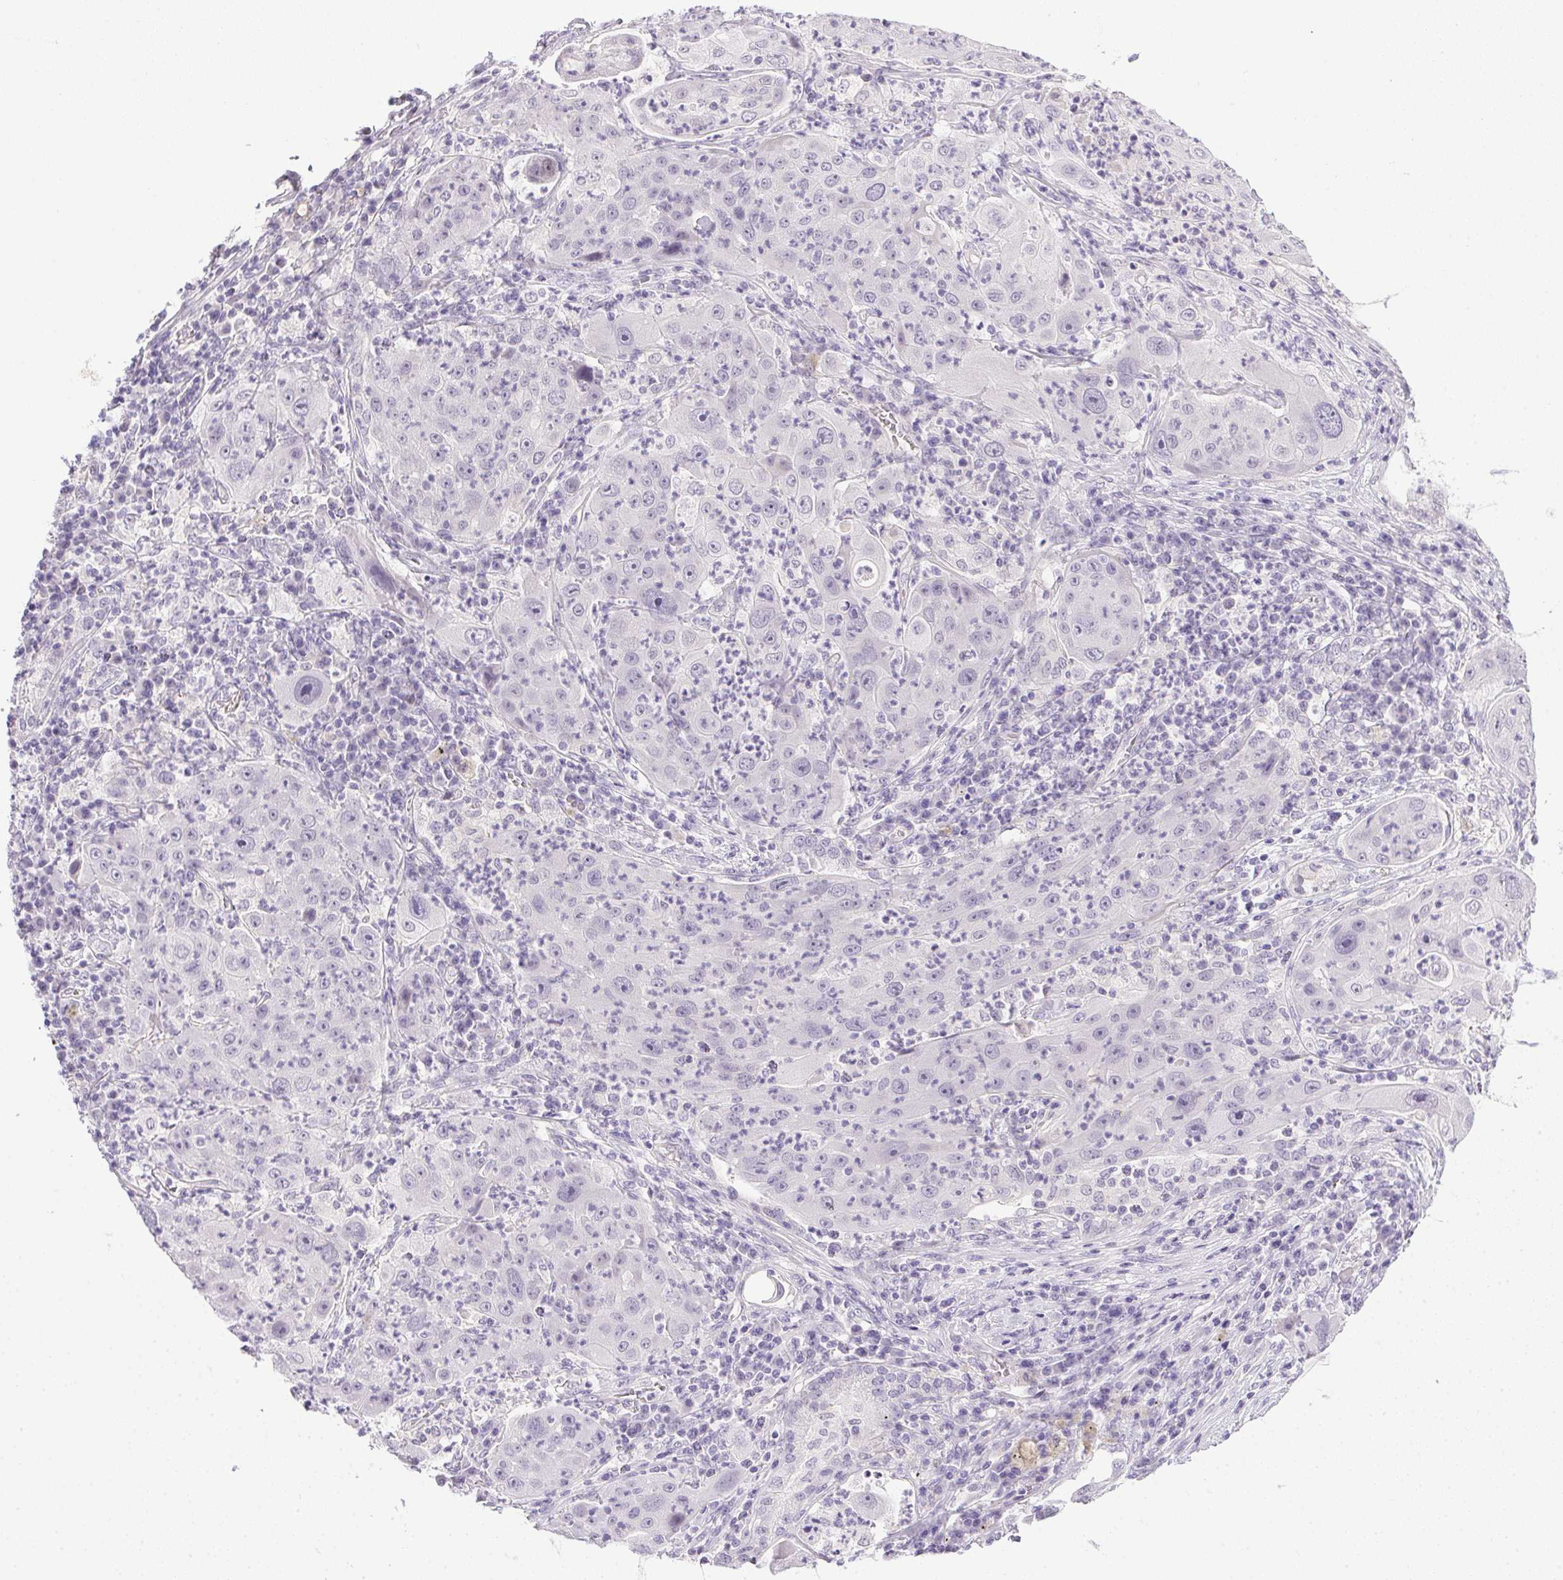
{"staining": {"intensity": "negative", "quantity": "none", "location": "none"}, "tissue": "lung cancer", "cell_type": "Tumor cells", "image_type": "cancer", "snomed": [{"axis": "morphology", "description": "Squamous cell carcinoma, NOS"}, {"axis": "topography", "description": "Lung"}], "caption": "Tumor cells are negative for brown protein staining in lung cancer (squamous cell carcinoma). (DAB immunohistochemistry (IHC) with hematoxylin counter stain).", "gene": "PRL", "patient": {"sex": "female", "age": 59}}